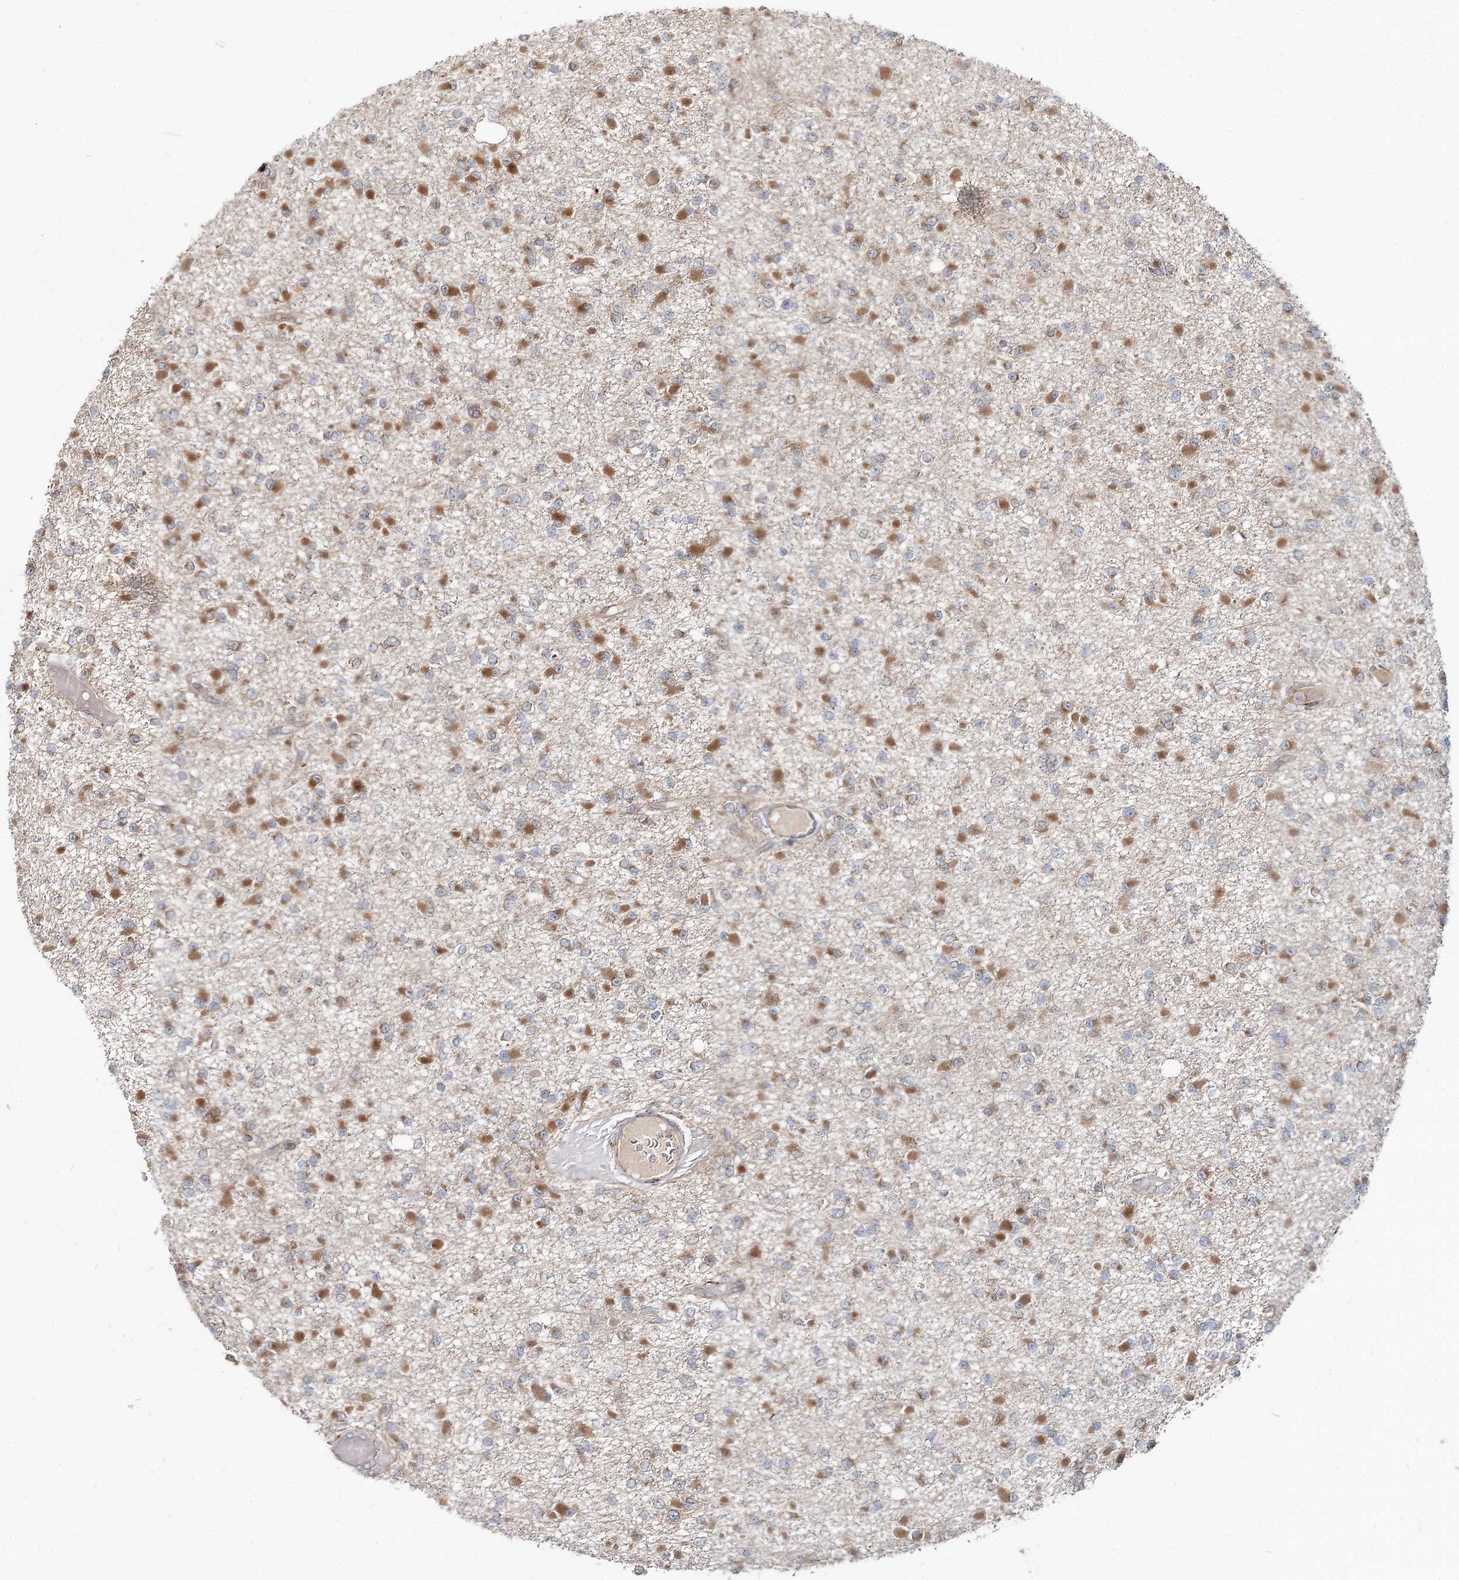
{"staining": {"intensity": "moderate", "quantity": ">75%", "location": "cytoplasmic/membranous"}, "tissue": "glioma", "cell_type": "Tumor cells", "image_type": "cancer", "snomed": [{"axis": "morphology", "description": "Glioma, malignant, Low grade"}, {"axis": "topography", "description": "Brain"}], "caption": "An IHC image of tumor tissue is shown. Protein staining in brown shows moderate cytoplasmic/membranous positivity in malignant glioma (low-grade) within tumor cells. The staining was performed using DAB (3,3'-diaminobenzidine), with brown indicating positive protein expression. Nuclei are stained blue with hematoxylin.", "gene": "SPART", "patient": {"sex": "female", "age": 22}}